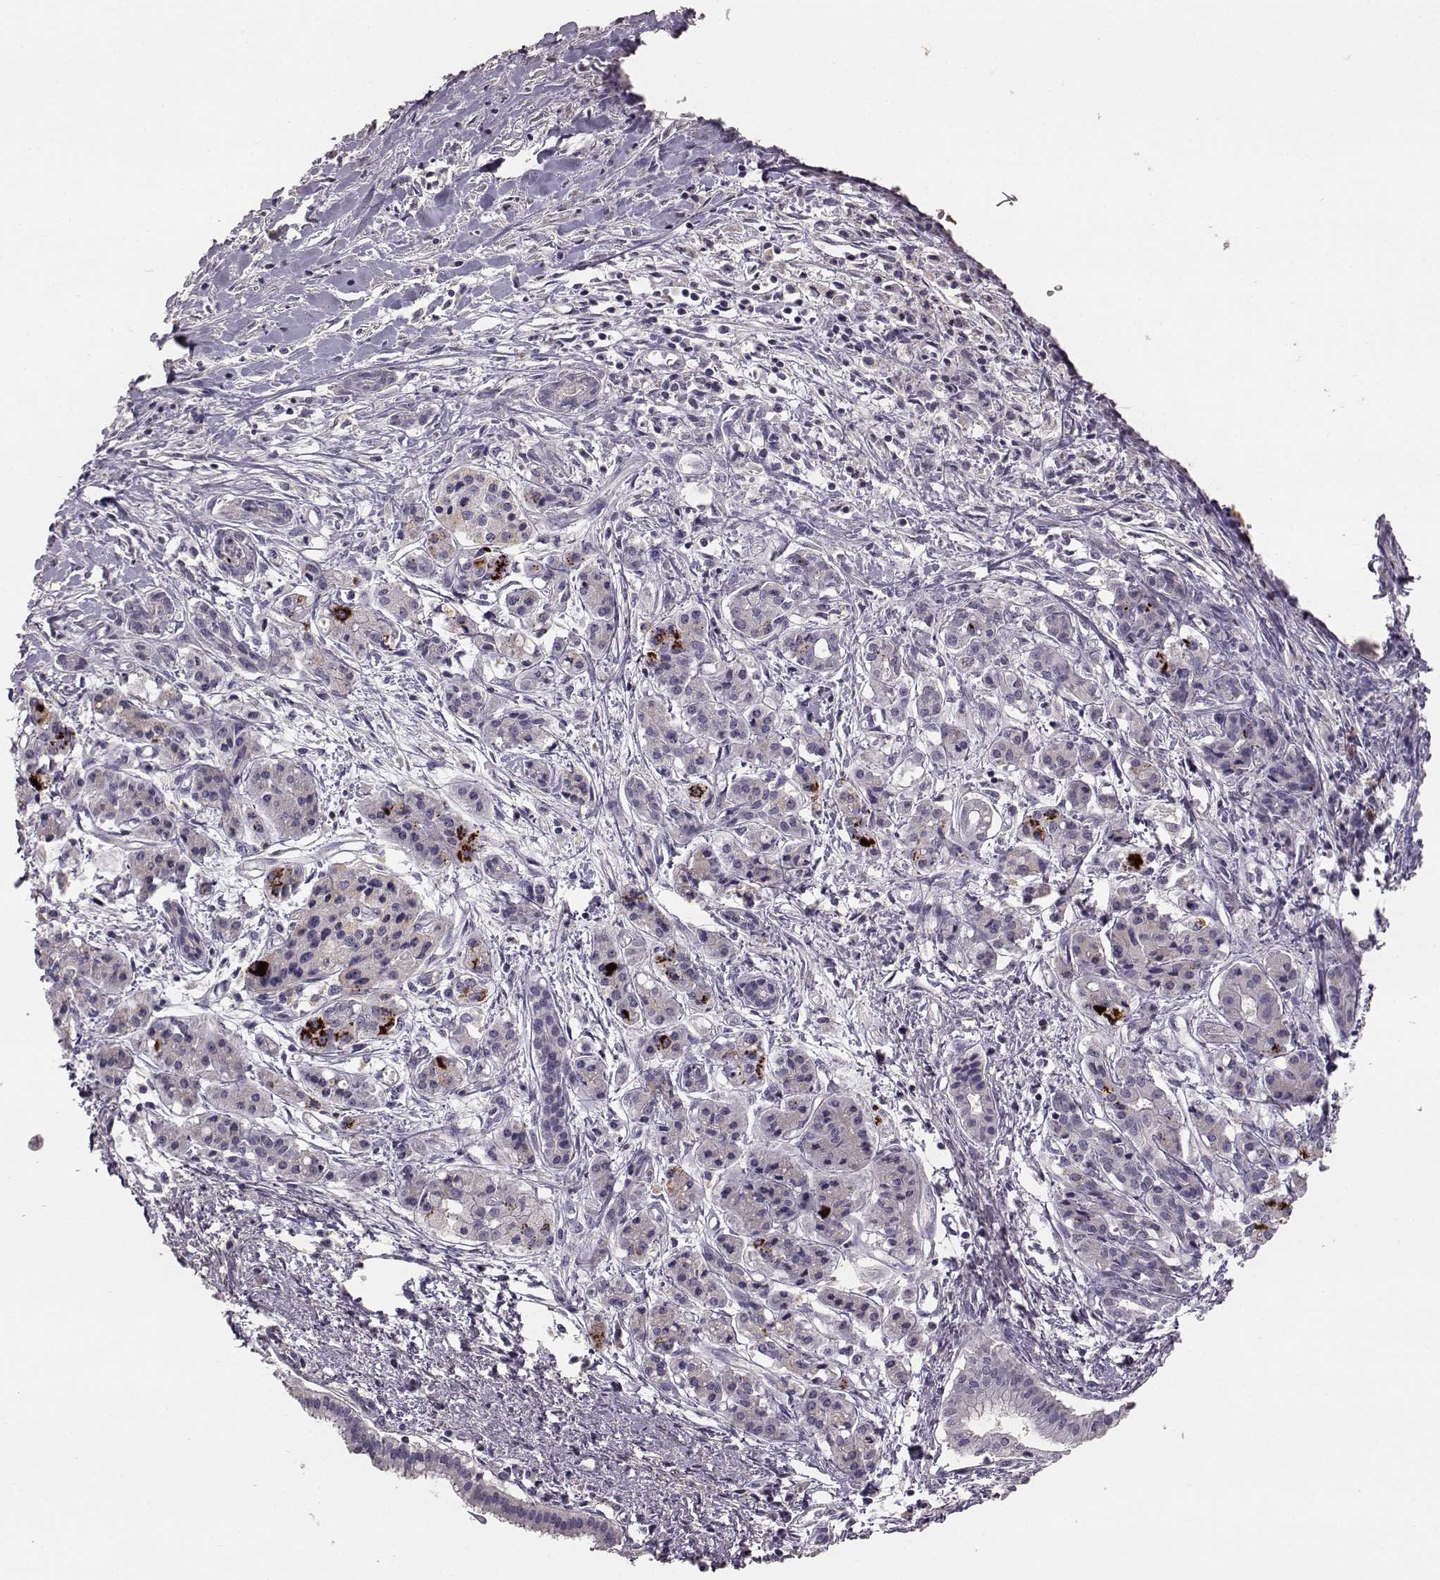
{"staining": {"intensity": "negative", "quantity": "none", "location": "none"}, "tissue": "pancreatic cancer", "cell_type": "Tumor cells", "image_type": "cancer", "snomed": [{"axis": "morphology", "description": "Adenocarcinoma, NOS"}, {"axis": "topography", "description": "Pancreas"}], "caption": "Immunohistochemistry image of human pancreatic adenocarcinoma stained for a protein (brown), which exhibits no expression in tumor cells.", "gene": "YJEFN3", "patient": {"sex": "male", "age": 48}}